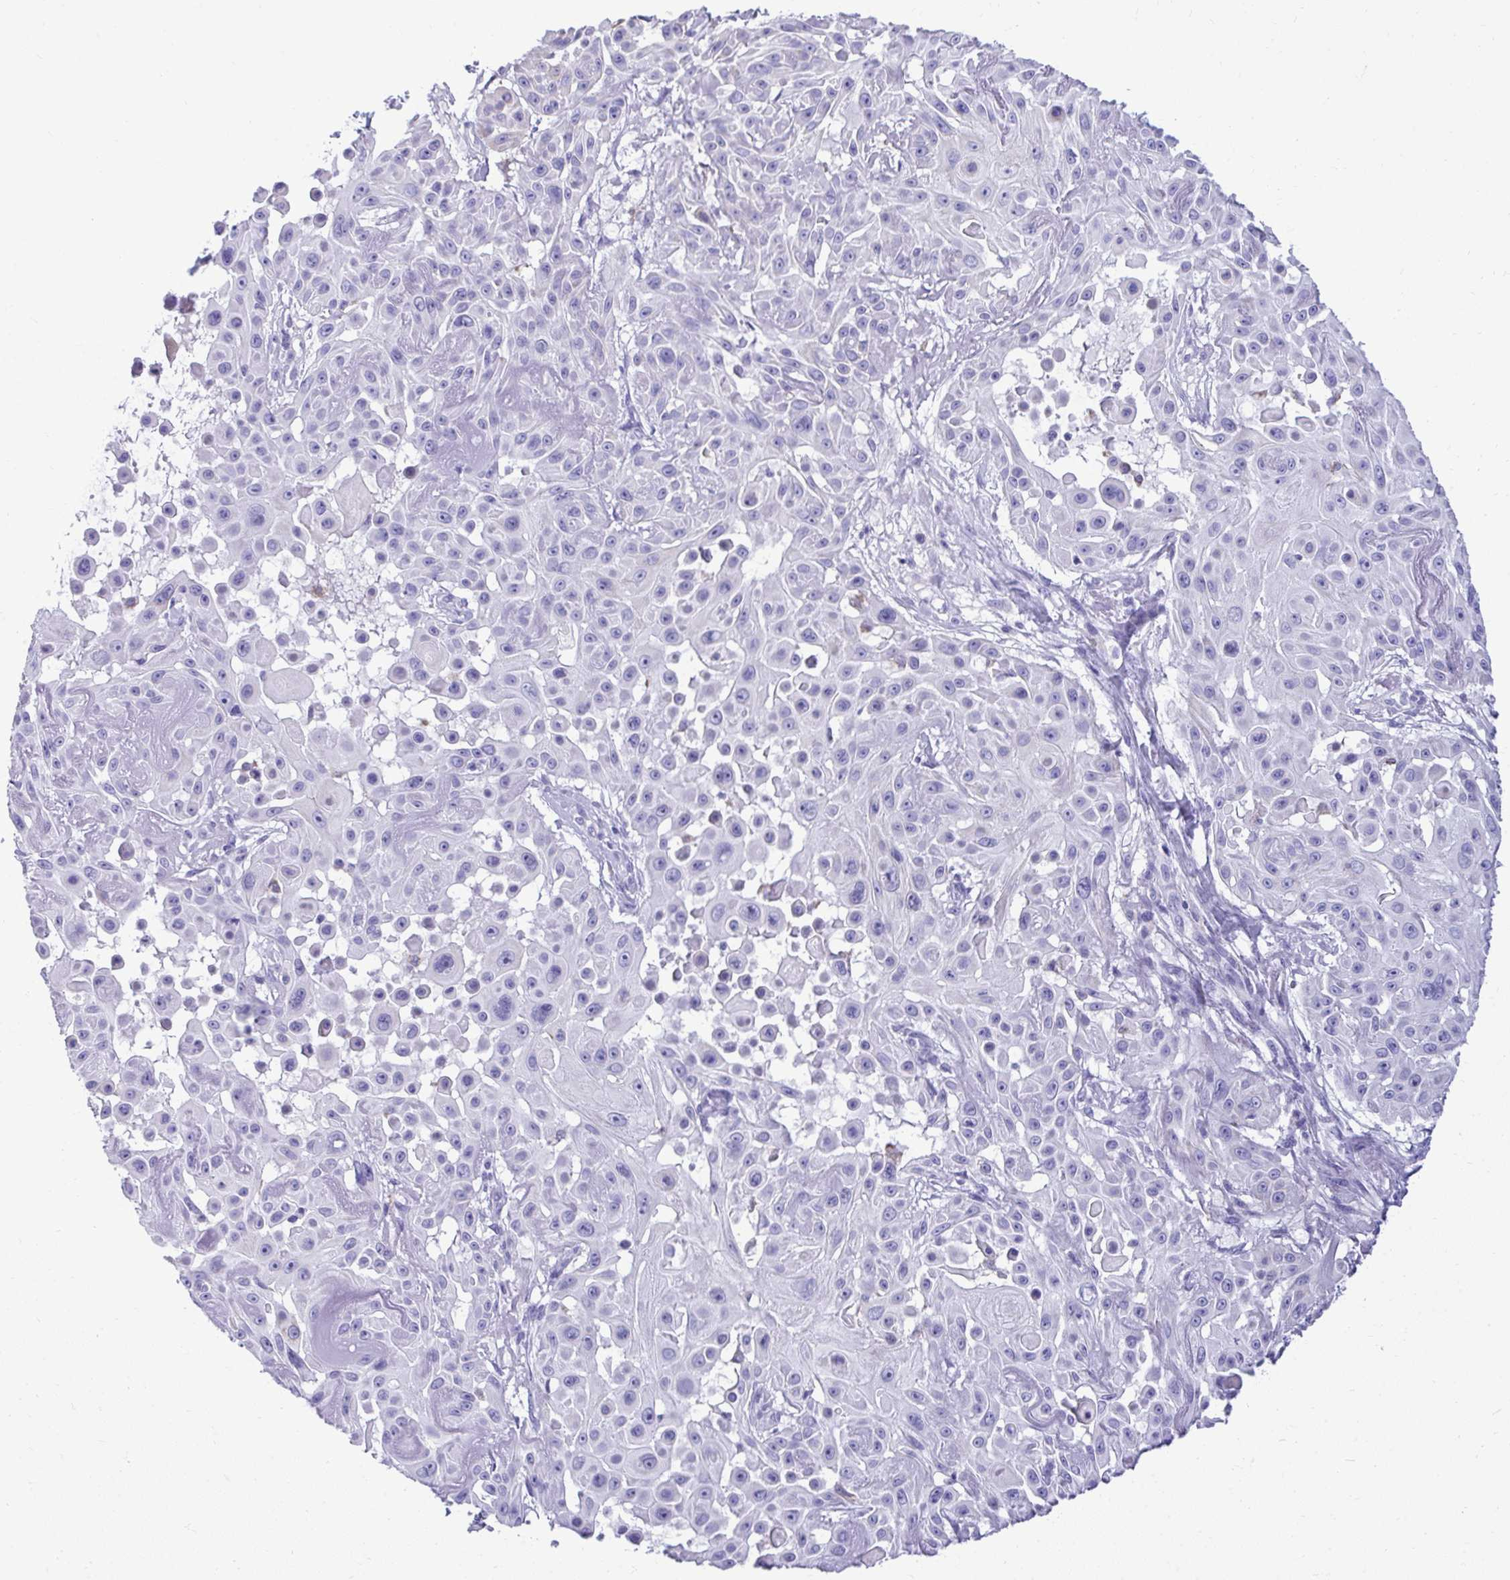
{"staining": {"intensity": "negative", "quantity": "none", "location": "none"}, "tissue": "skin cancer", "cell_type": "Tumor cells", "image_type": "cancer", "snomed": [{"axis": "morphology", "description": "Squamous cell carcinoma, NOS"}, {"axis": "topography", "description": "Skin"}], "caption": "Immunohistochemistry (IHC) of skin squamous cell carcinoma displays no staining in tumor cells. (Immunohistochemistry, brightfield microscopy, high magnification).", "gene": "AIG1", "patient": {"sex": "male", "age": 91}}